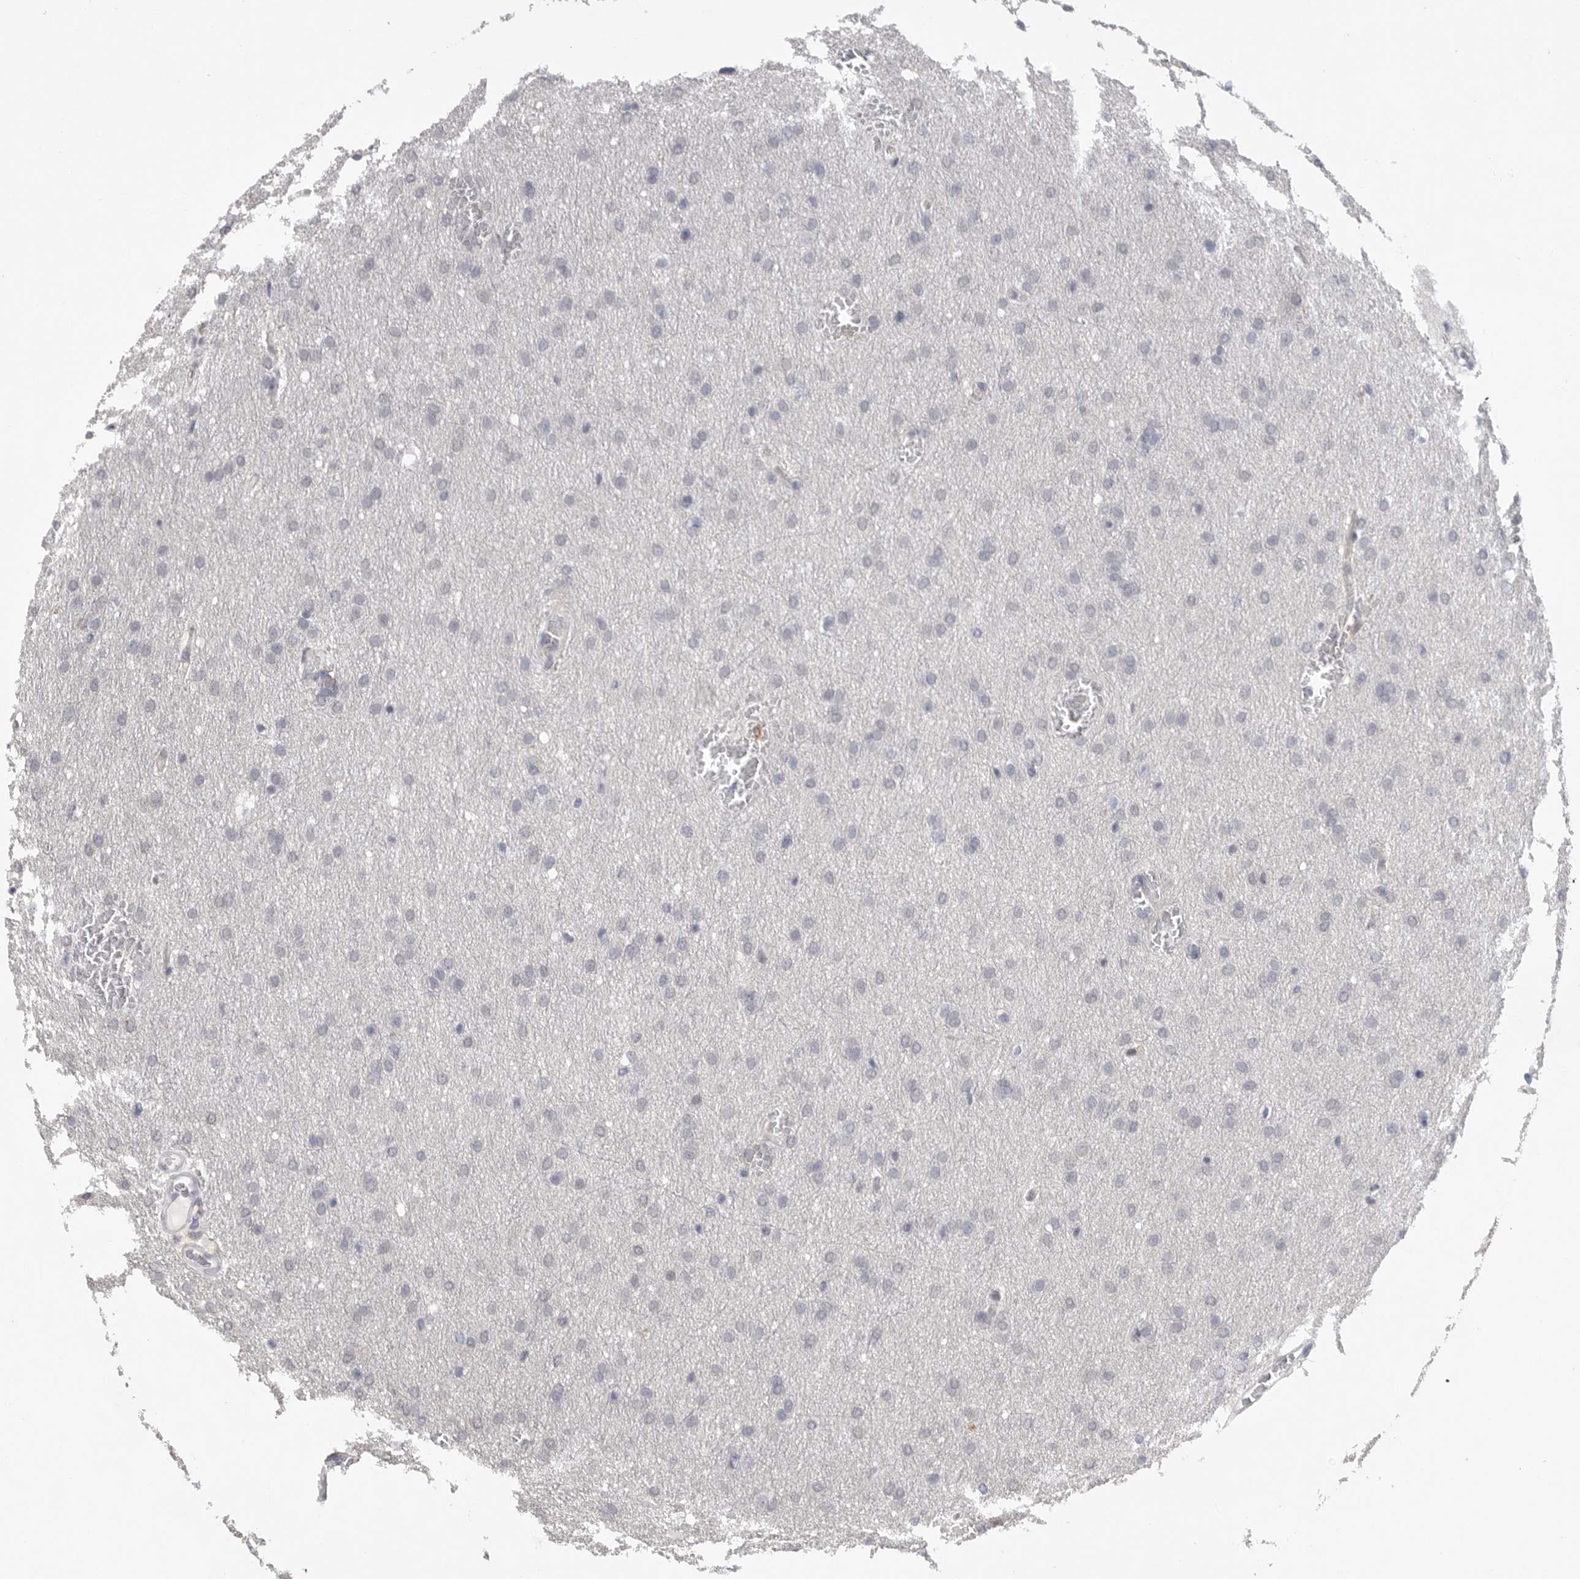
{"staining": {"intensity": "negative", "quantity": "none", "location": "none"}, "tissue": "glioma", "cell_type": "Tumor cells", "image_type": "cancer", "snomed": [{"axis": "morphology", "description": "Glioma, malignant, Low grade"}, {"axis": "topography", "description": "Brain"}], "caption": "Tumor cells show no significant staining in malignant glioma (low-grade).", "gene": "FBXO43", "patient": {"sex": "female", "age": 37}}